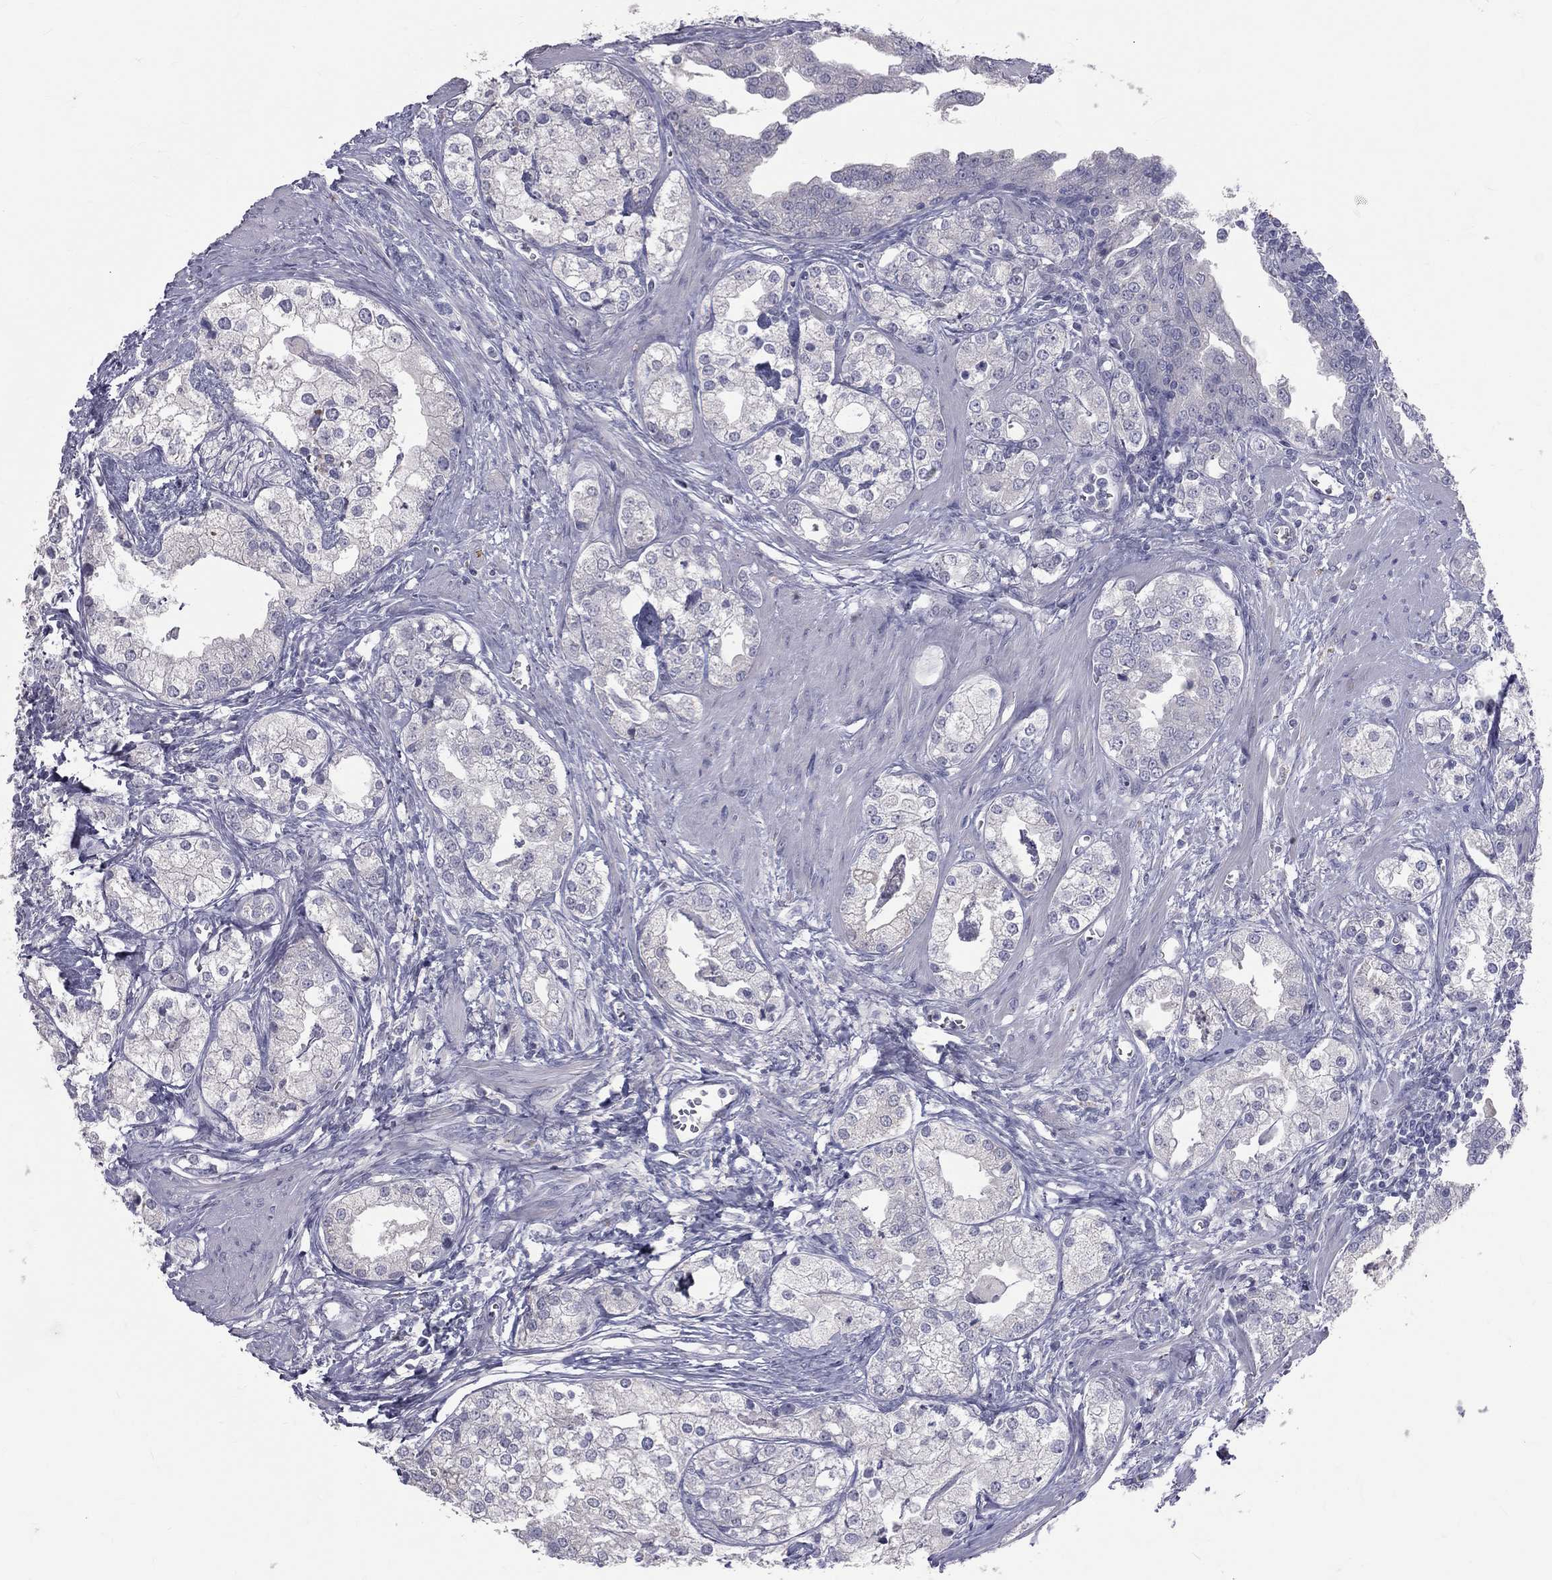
{"staining": {"intensity": "negative", "quantity": "none", "location": "none"}, "tissue": "prostate cancer", "cell_type": "Tumor cells", "image_type": "cancer", "snomed": [{"axis": "morphology", "description": "Adenocarcinoma, NOS"}, {"axis": "topography", "description": "Prostate and seminal vesicle, NOS"}, {"axis": "topography", "description": "Prostate"}], "caption": "High magnification brightfield microscopy of prostate cancer stained with DAB (brown) and counterstained with hematoxylin (blue): tumor cells show no significant positivity.", "gene": "TFPI2", "patient": {"sex": "male", "age": 62}}